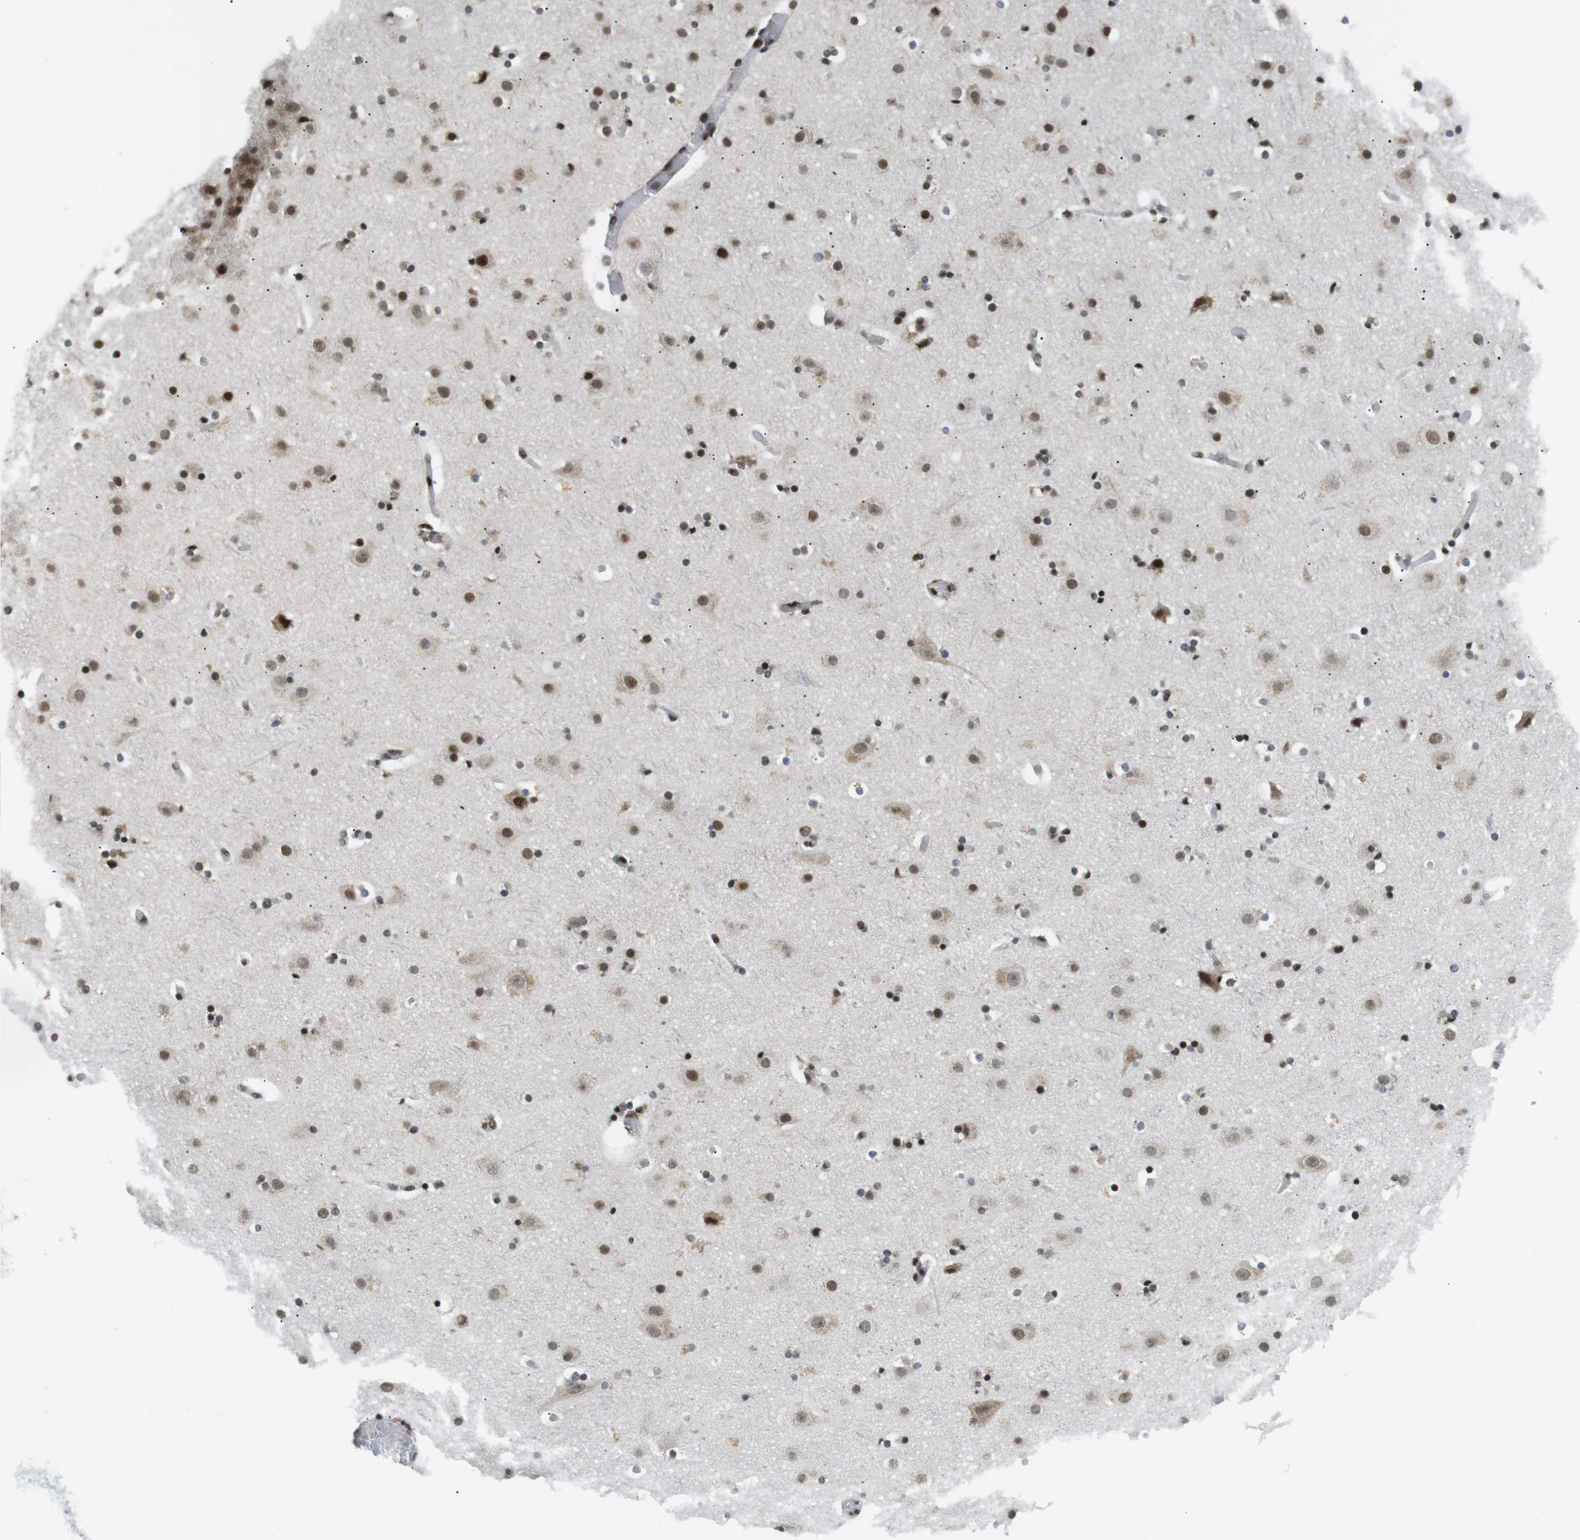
{"staining": {"intensity": "strong", "quantity": "<25%", "location": "nuclear"}, "tissue": "cerebral cortex", "cell_type": "Endothelial cells", "image_type": "normal", "snomed": [{"axis": "morphology", "description": "Normal tissue, NOS"}, {"axis": "topography", "description": "Cerebral cortex"}], "caption": "A medium amount of strong nuclear staining is present in about <25% of endothelial cells in normal cerebral cortex. The staining was performed using DAB (3,3'-diaminobenzidine), with brown indicating positive protein expression. Nuclei are stained blue with hematoxylin.", "gene": "CDC27", "patient": {"sex": "male", "age": 57}}